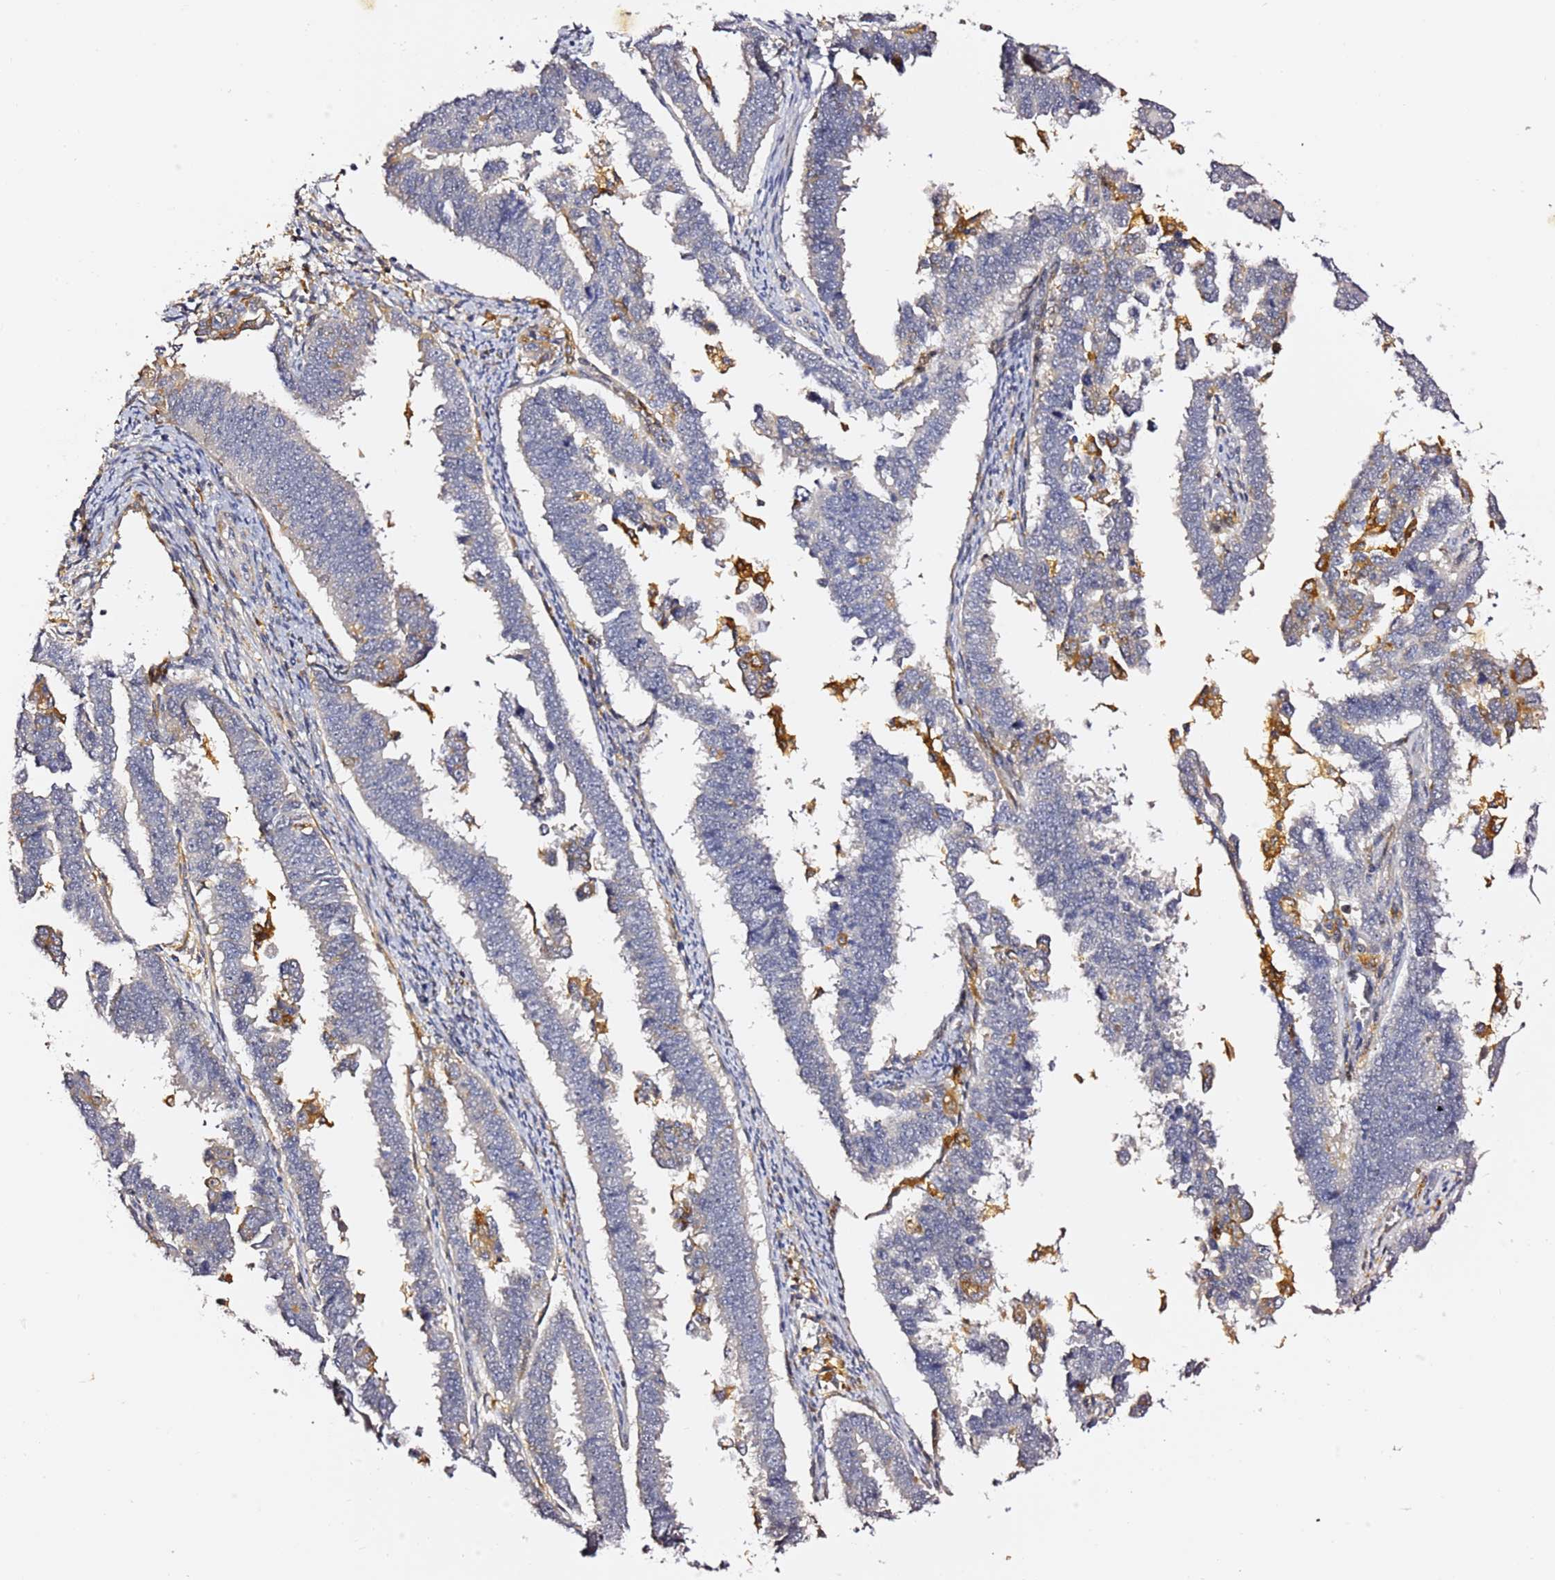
{"staining": {"intensity": "negative", "quantity": "none", "location": "none"}, "tissue": "endometrial cancer", "cell_type": "Tumor cells", "image_type": "cancer", "snomed": [{"axis": "morphology", "description": "Adenocarcinoma, NOS"}, {"axis": "topography", "description": "Endometrium"}], "caption": "An image of endometrial cancer stained for a protein demonstrates no brown staining in tumor cells.", "gene": "IL4I1", "patient": {"sex": "female", "age": 75}}